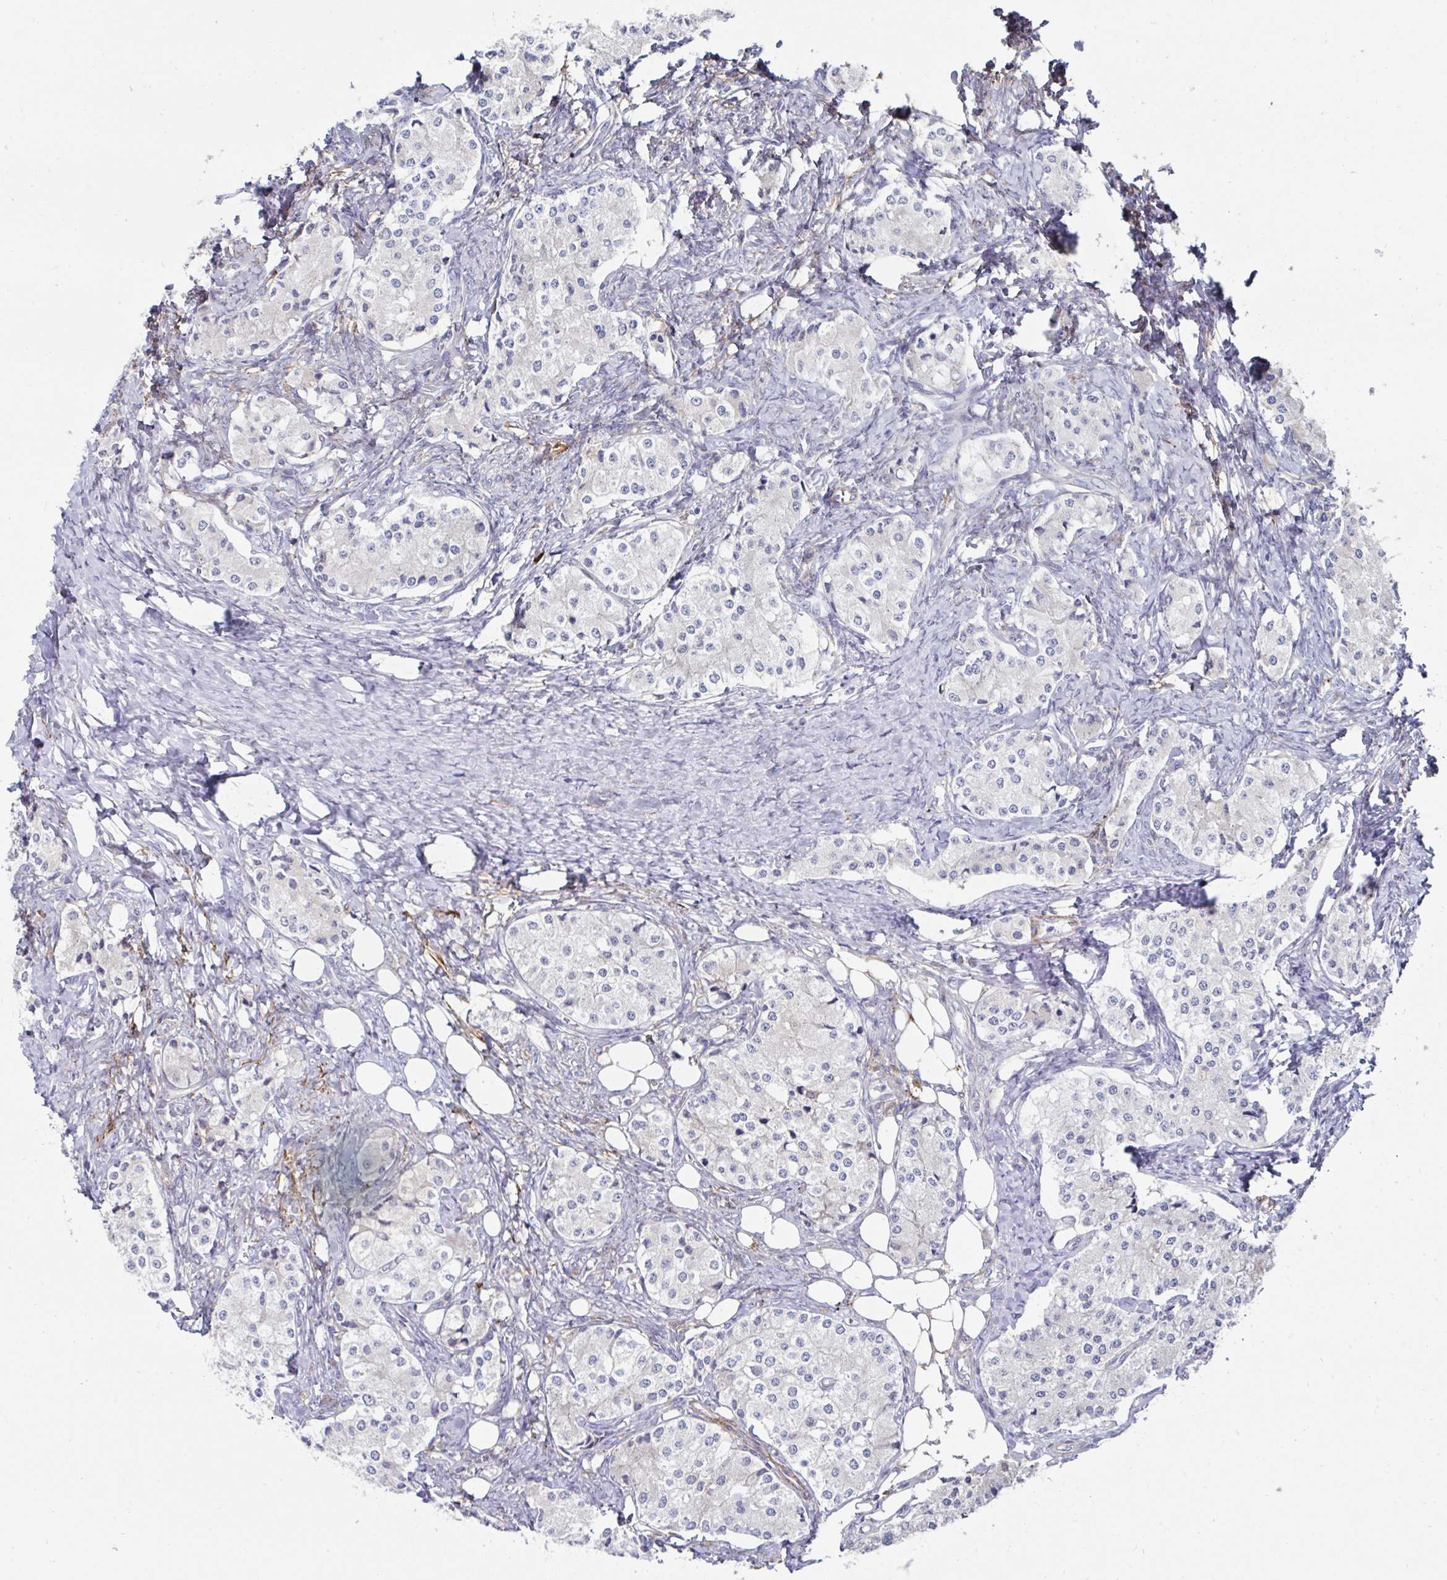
{"staining": {"intensity": "moderate", "quantity": "<25%", "location": "cytoplasmic/membranous"}, "tissue": "carcinoid", "cell_type": "Tumor cells", "image_type": "cancer", "snomed": [{"axis": "morphology", "description": "Carcinoid, malignant, NOS"}, {"axis": "topography", "description": "Colon"}], "caption": "Malignant carcinoid tissue shows moderate cytoplasmic/membranous staining in about <25% of tumor cells, visualized by immunohistochemistry.", "gene": "FBXL13", "patient": {"sex": "female", "age": 52}}